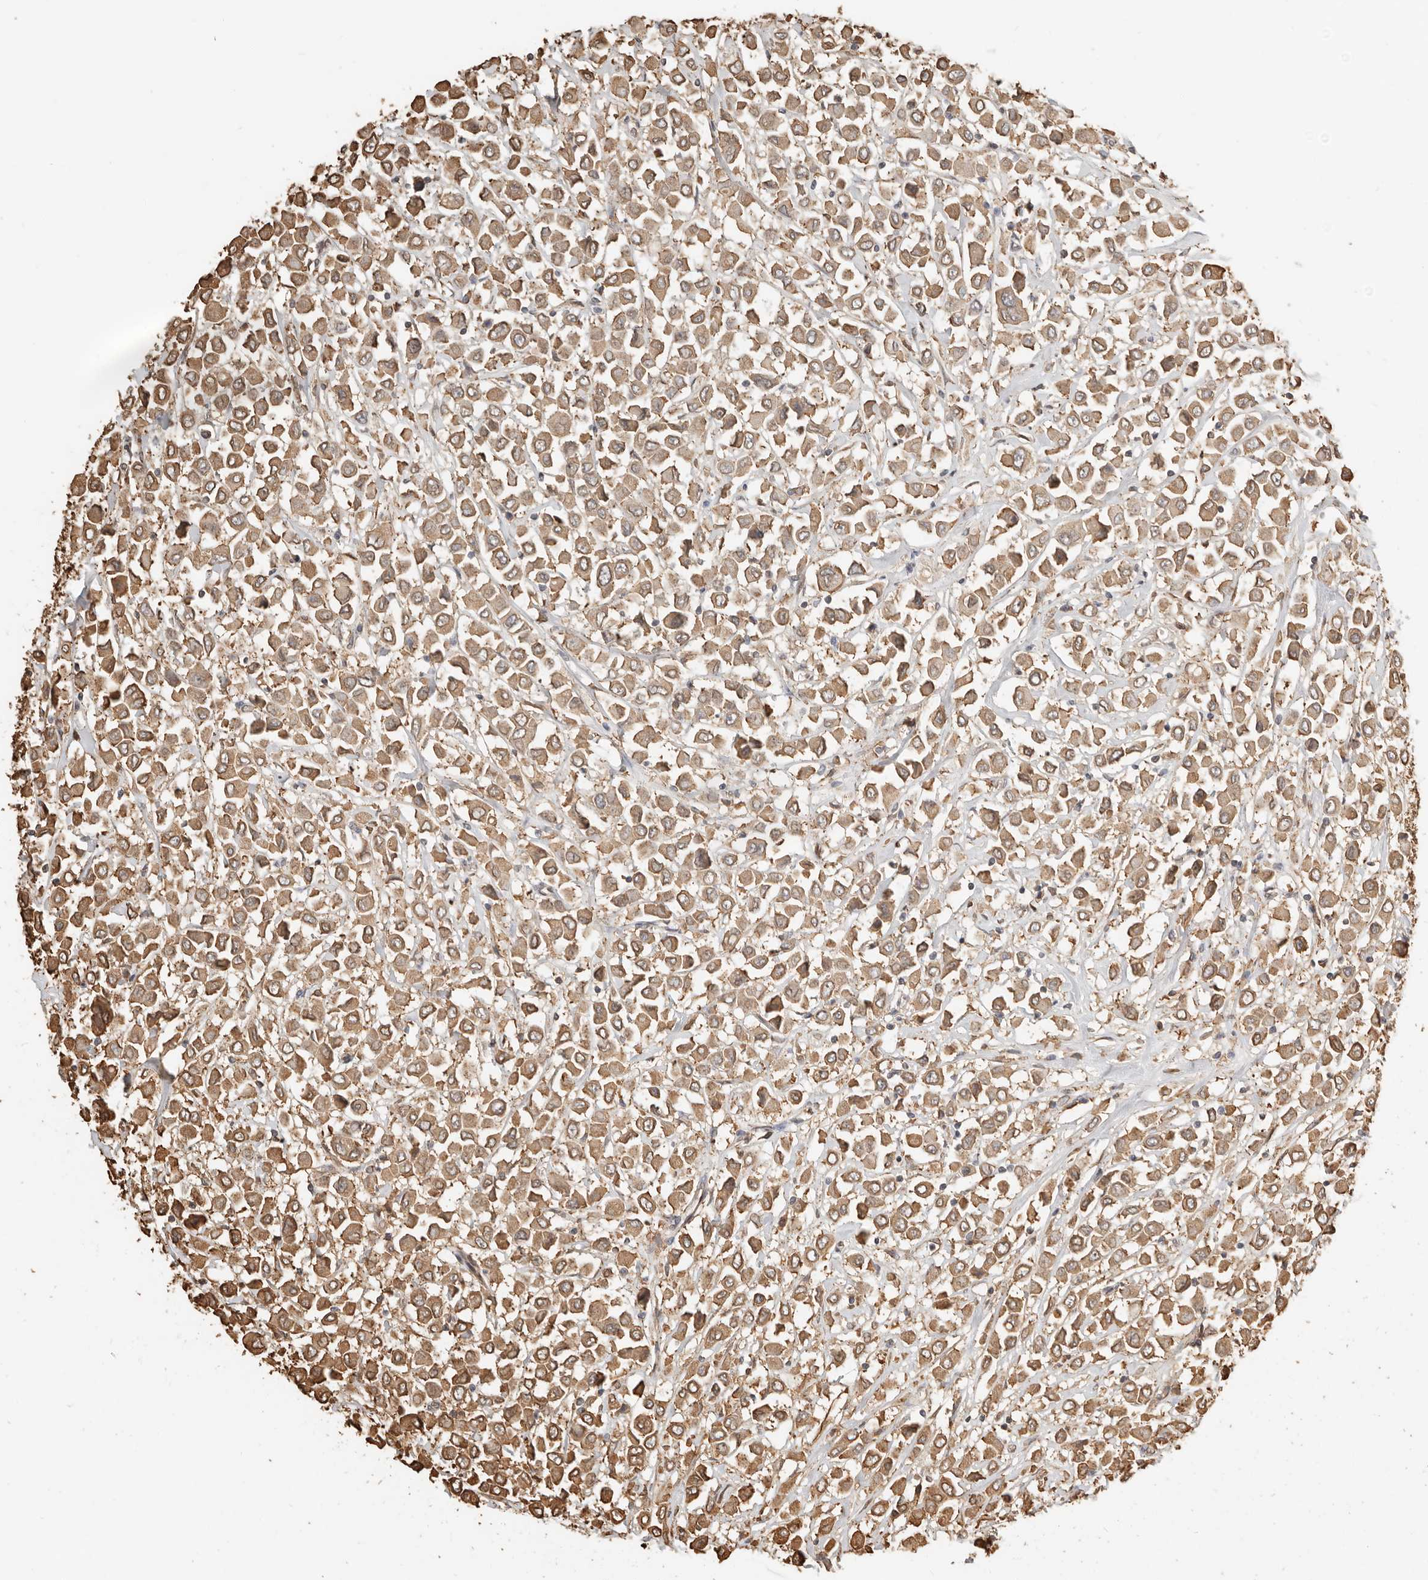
{"staining": {"intensity": "moderate", "quantity": ">75%", "location": "cytoplasmic/membranous"}, "tissue": "breast cancer", "cell_type": "Tumor cells", "image_type": "cancer", "snomed": [{"axis": "morphology", "description": "Duct carcinoma"}, {"axis": "topography", "description": "Breast"}], "caption": "Tumor cells display medium levels of moderate cytoplasmic/membranous expression in about >75% of cells in human breast cancer (invasive ductal carcinoma).", "gene": "ARHGEF10L", "patient": {"sex": "female", "age": 61}}